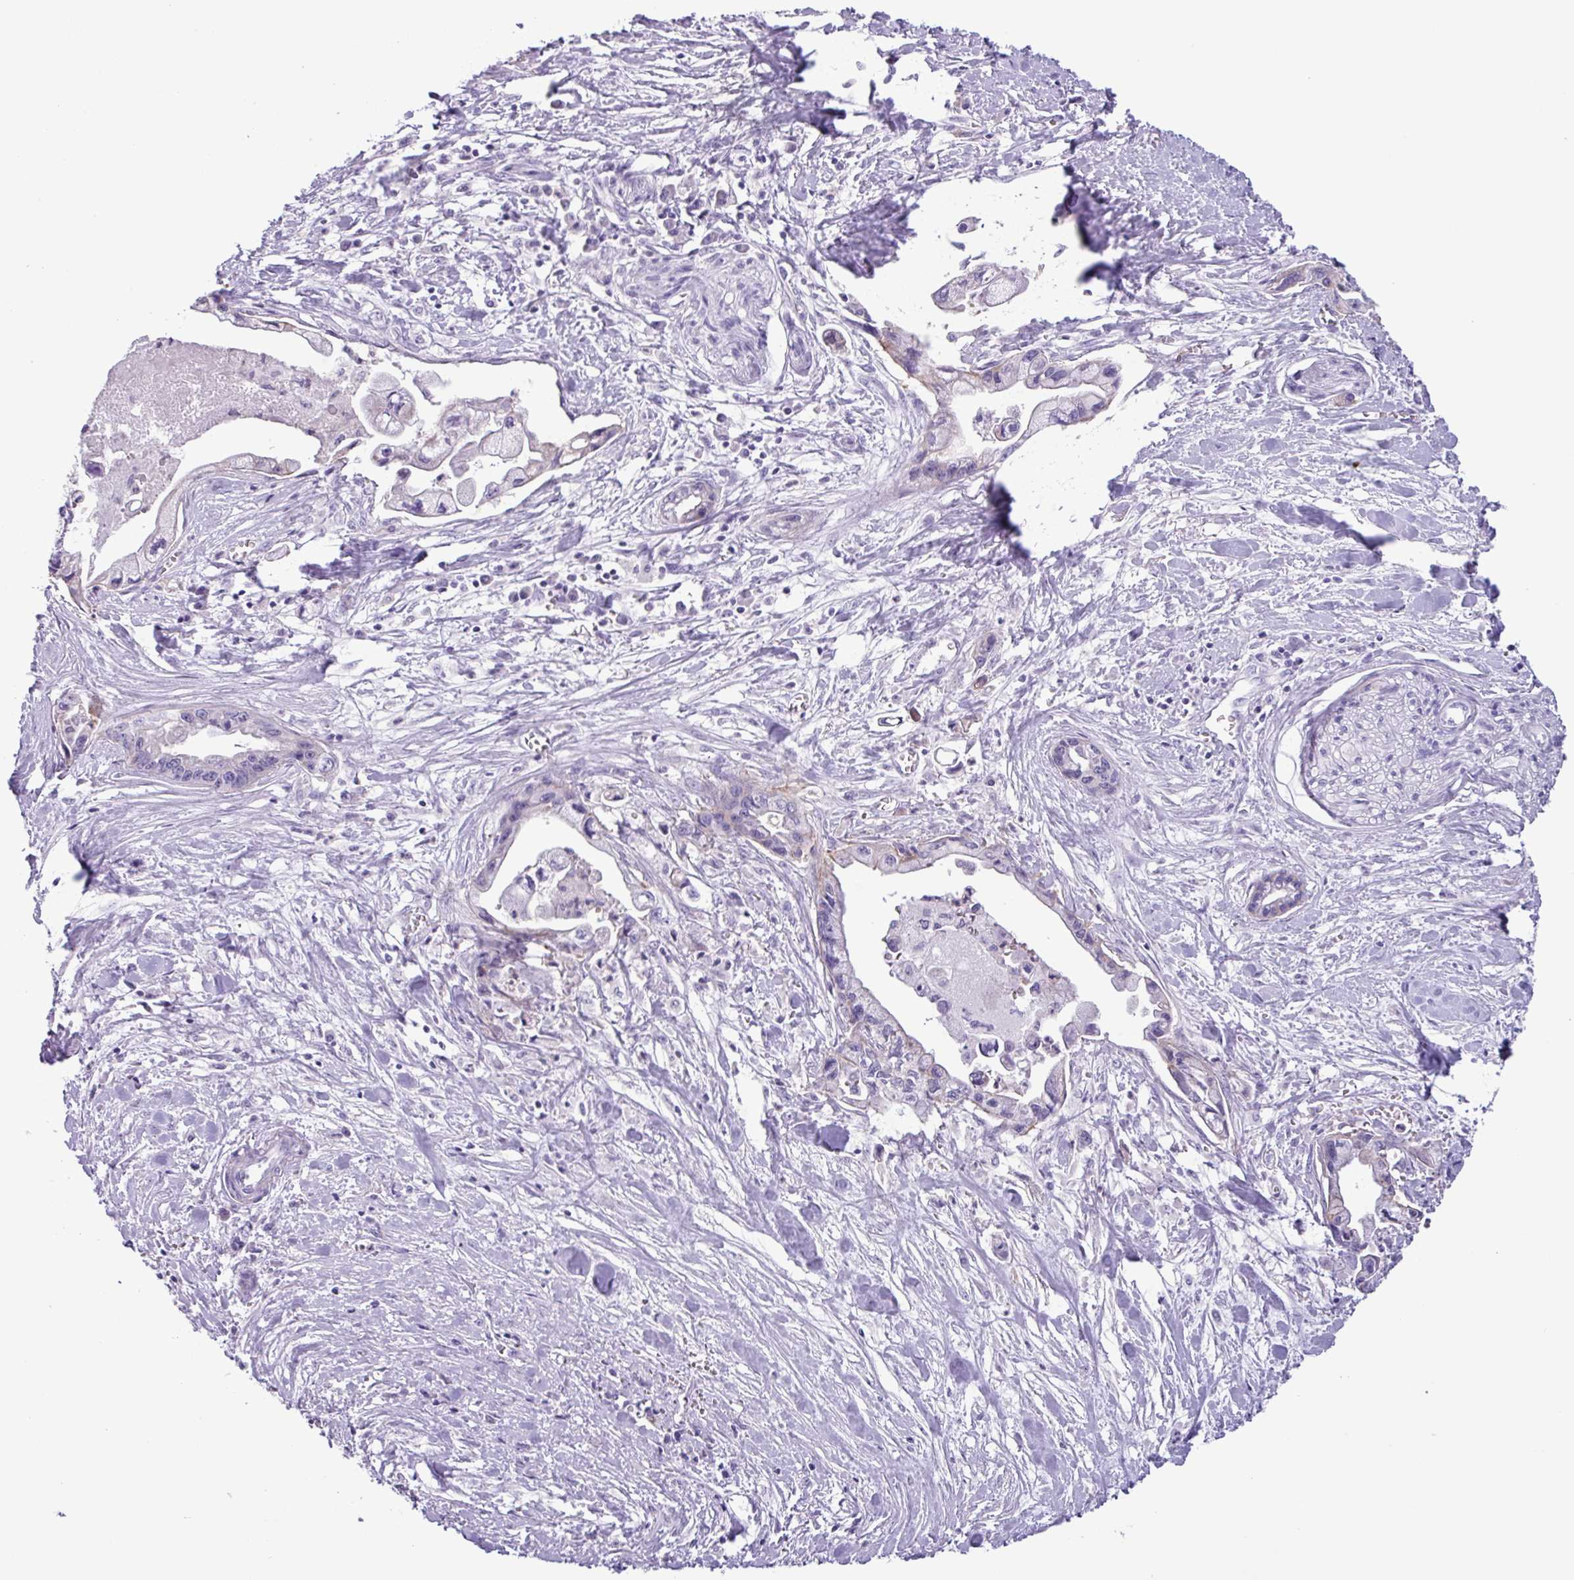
{"staining": {"intensity": "negative", "quantity": "none", "location": "none"}, "tissue": "pancreatic cancer", "cell_type": "Tumor cells", "image_type": "cancer", "snomed": [{"axis": "morphology", "description": "Adenocarcinoma, NOS"}, {"axis": "topography", "description": "Pancreas"}], "caption": "Immunohistochemical staining of human pancreatic cancer (adenocarcinoma) shows no significant positivity in tumor cells.", "gene": "CYSTM1", "patient": {"sex": "male", "age": 61}}